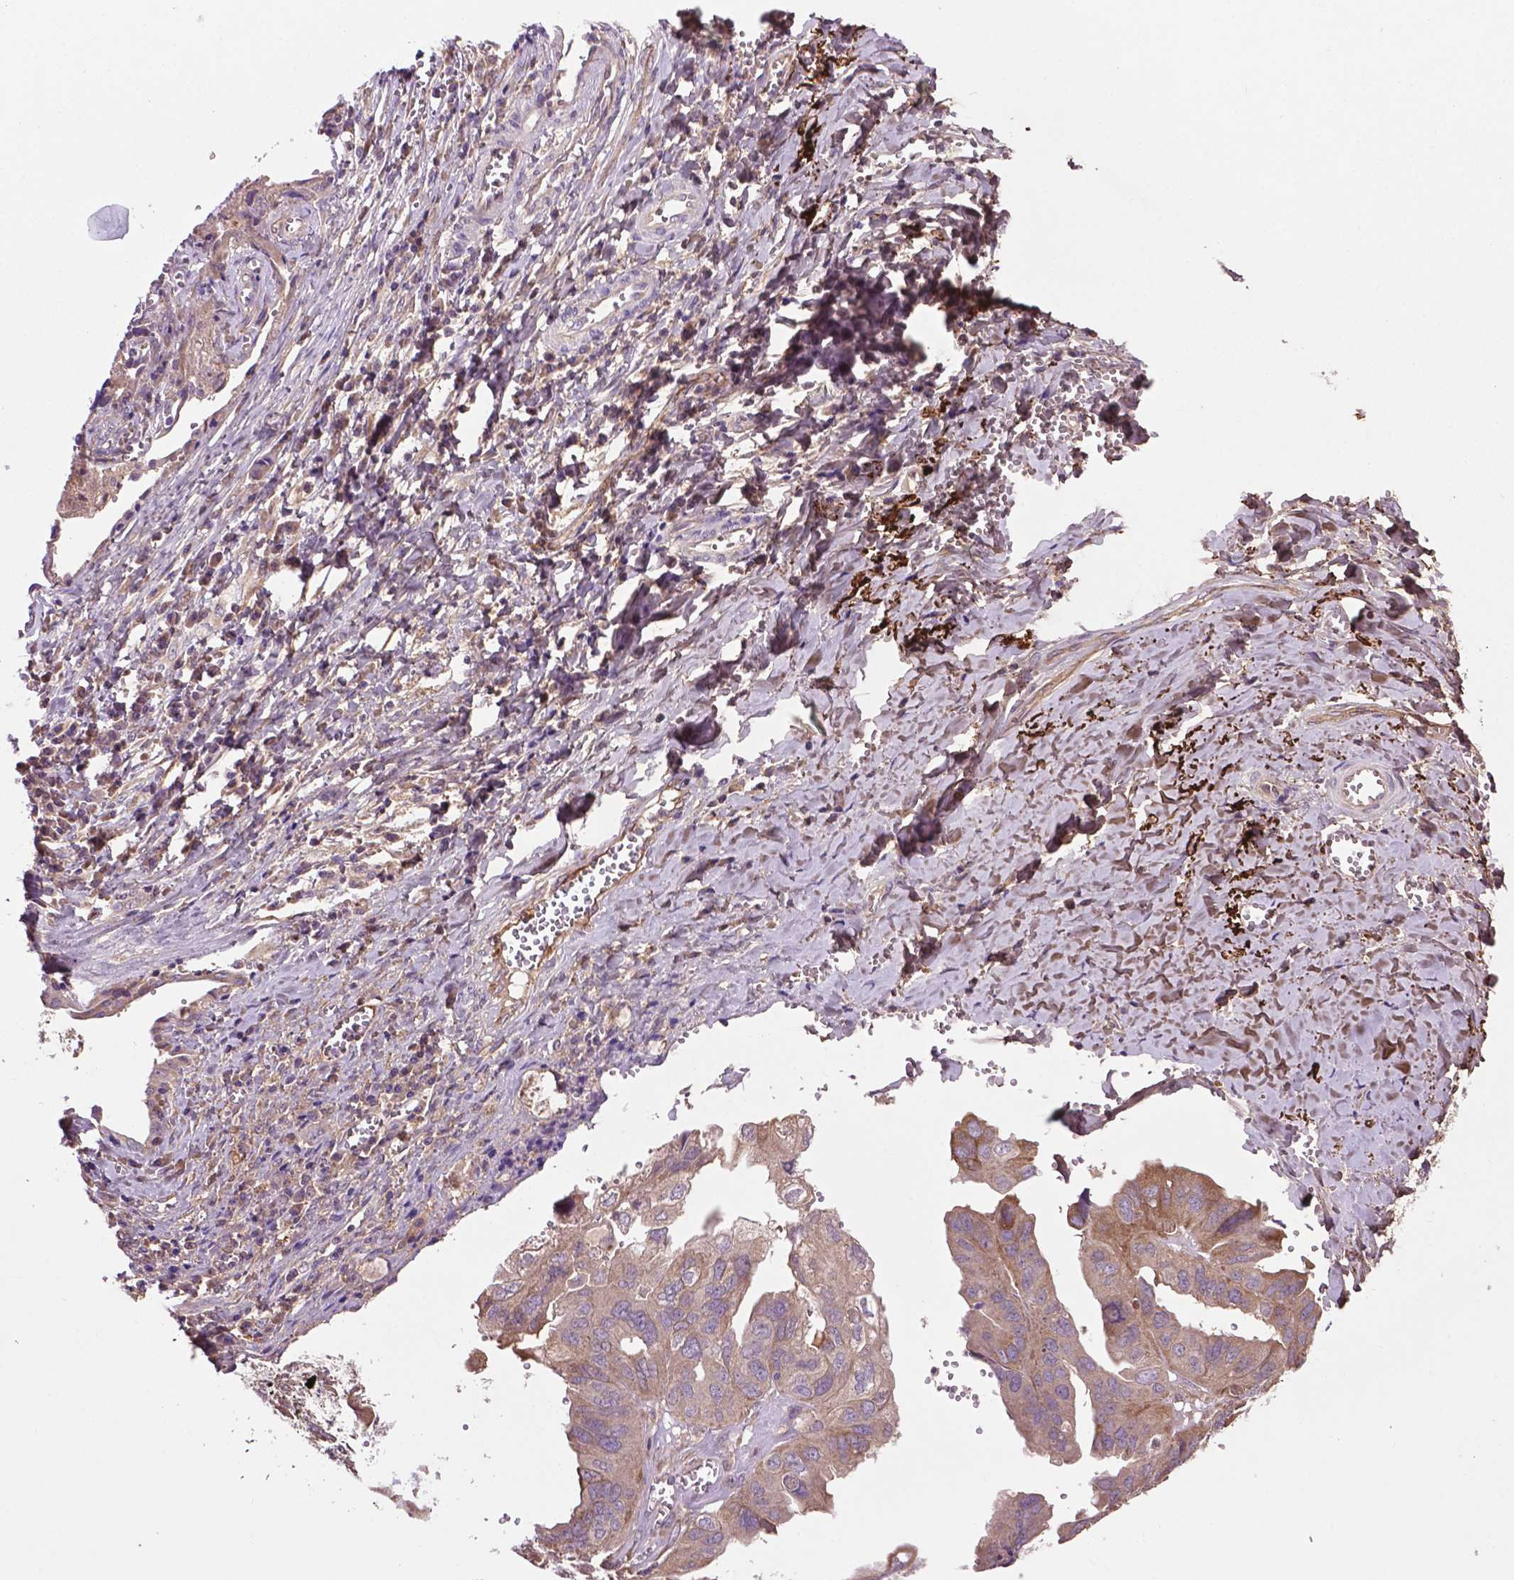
{"staining": {"intensity": "weak", "quantity": ">75%", "location": "cytoplasmic/membranous"}, "tissue": "ovarian cancer", "cell_type": "Tumor cells", "image_type": "cancer", "snomed": [{"axis": "morphology", "description": "Cystadenocarcinoma, serous, NOS"}, {"axis": "topography", "description": "Ovary"}], "caption": "IHC of human serous cystadenocarcinoma (ovarian) shows low levels of weak cytoplasmic/membranous positivity in approximately >75% of tumor cells.", "gene": "GJA9", "patient": {"sex": "female", "age": 79}}